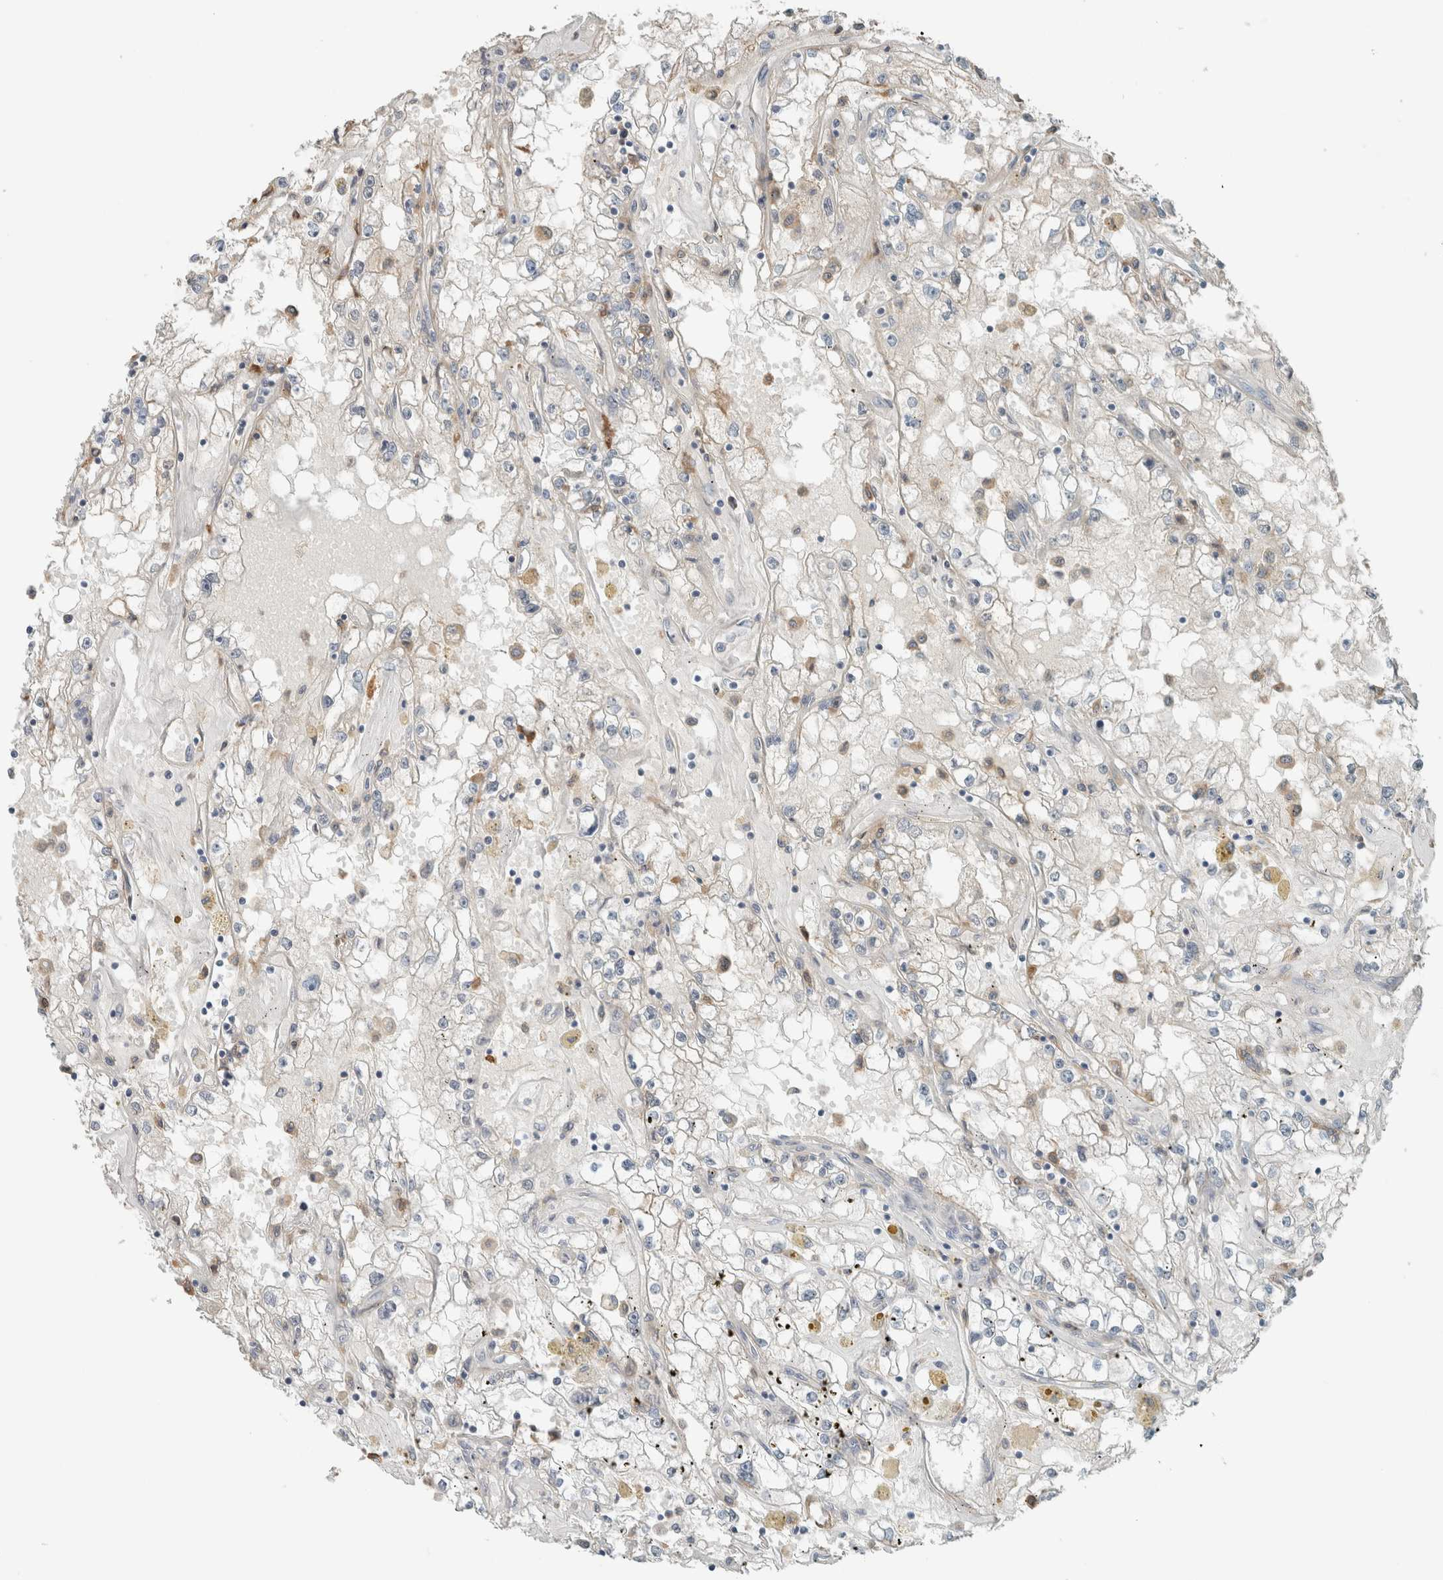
{"staining": {"intensity": "negative", "quantity": "none", "location": "none"}, "tissue": "renal cancer", "cell_type": "Tumor cells", "image_type": "cancer", "snomed": [{"axis": "morphology", "description": "Adenocarcinoma, NOS"}, {"axis": "topography", "description": "Kidney"}], "caption": "DAB immunohistochemical staining of renal adenocarcinoma exhibits no significant positivity in tumor cells.", "gene": "SCIN", "patient": {"sex": "male", "age": 56}}